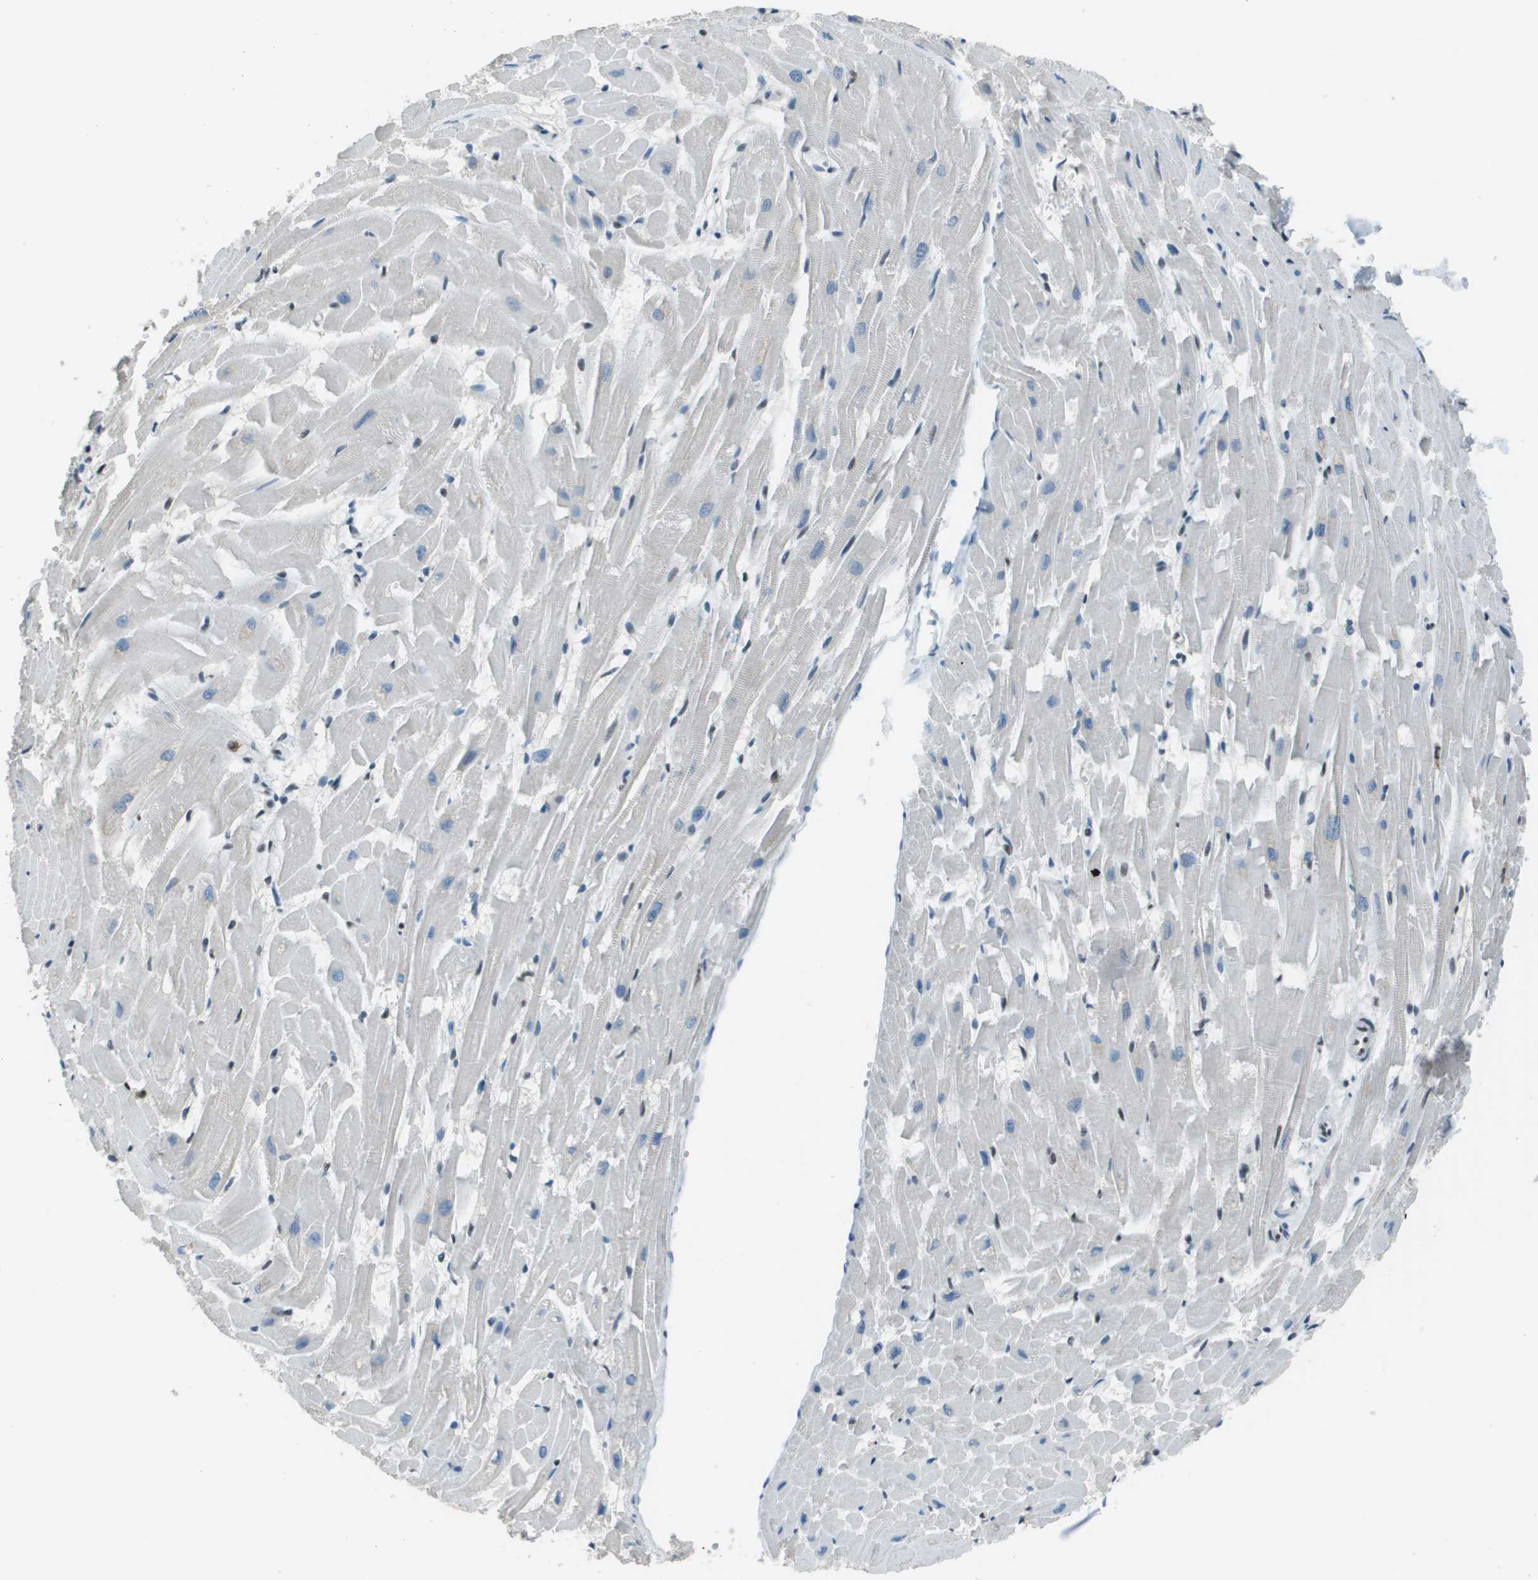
{"staining": {"intensity": "negative", "quantity": "none", "location": "none"}, "tissue": "heart muscle", "cell_type": "Cardiomyocytes", "image_type": "normal", "snomed": [{"axis": "morphology", "description": "Normal tissue, NOS"}, {"axis": "topography", "description": "Heart"}], "caption": "Heart muscle stained for a protein using immunohistochemistry (IHC) exhibits no positivity cardiomyocytes.", "gene": "DEPDC1", "patient": {"sex": "female", "age": 19}}